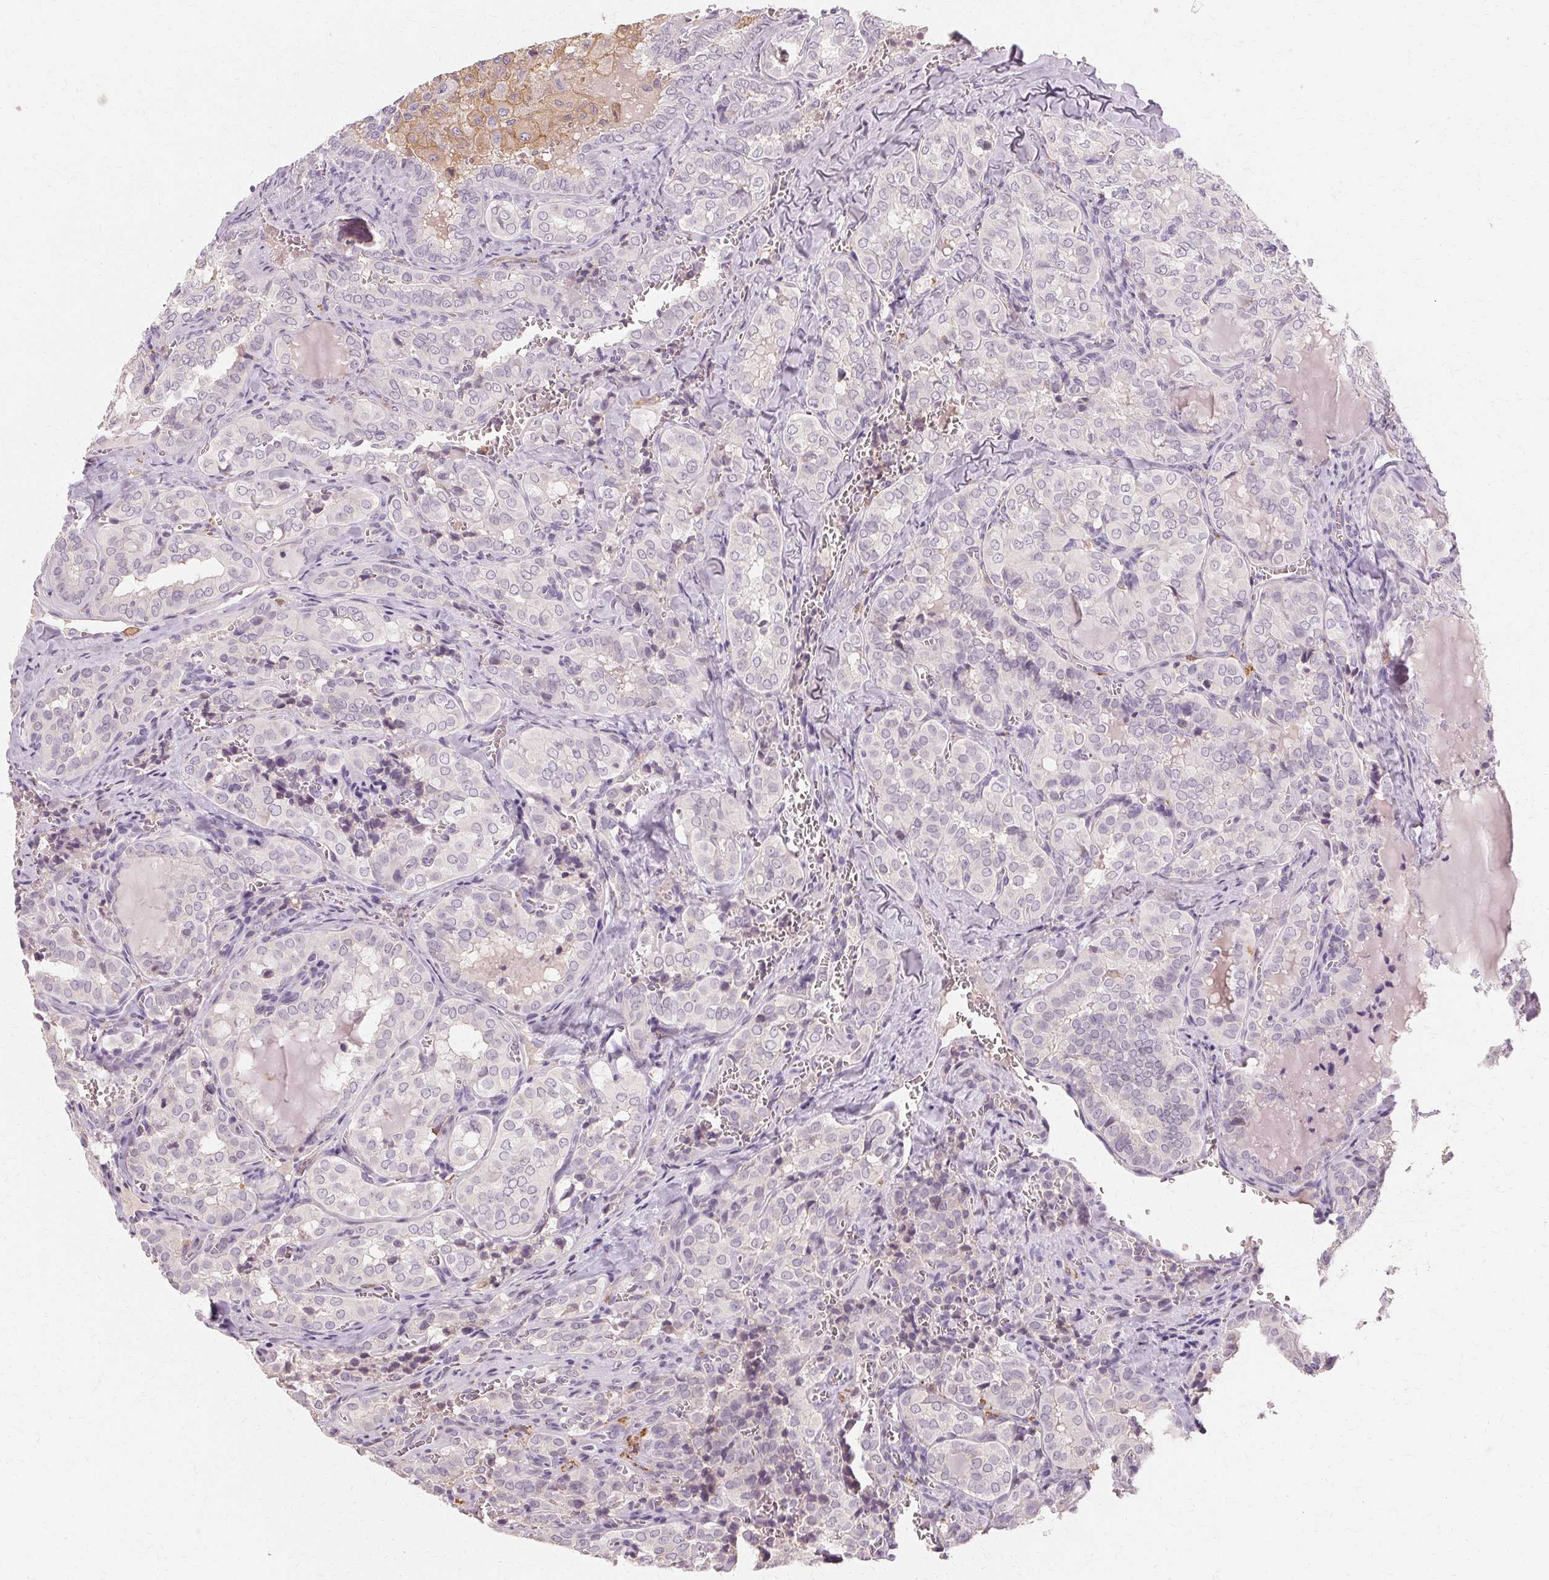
{"staining": {"intensity": "negative", "quantity": "none", "location": "none"}, "tissue": "thyroid cancer", "cell_type": "Tumor cells", "image_type": "cancer", "snomed": [{"axis": "morphology", "description": "Papillary adenocarcinoma, NOS"}, {"axis": "topography", "description": "Thyroid gland"}], "caption": "DAB immunohistochemical staining of thyroid cancer (papillary adenocarcinoma) shows no significant expression in tumor cells.", "gene": "IFNGR1", "patient": {"sex": "female", "age": 41}}